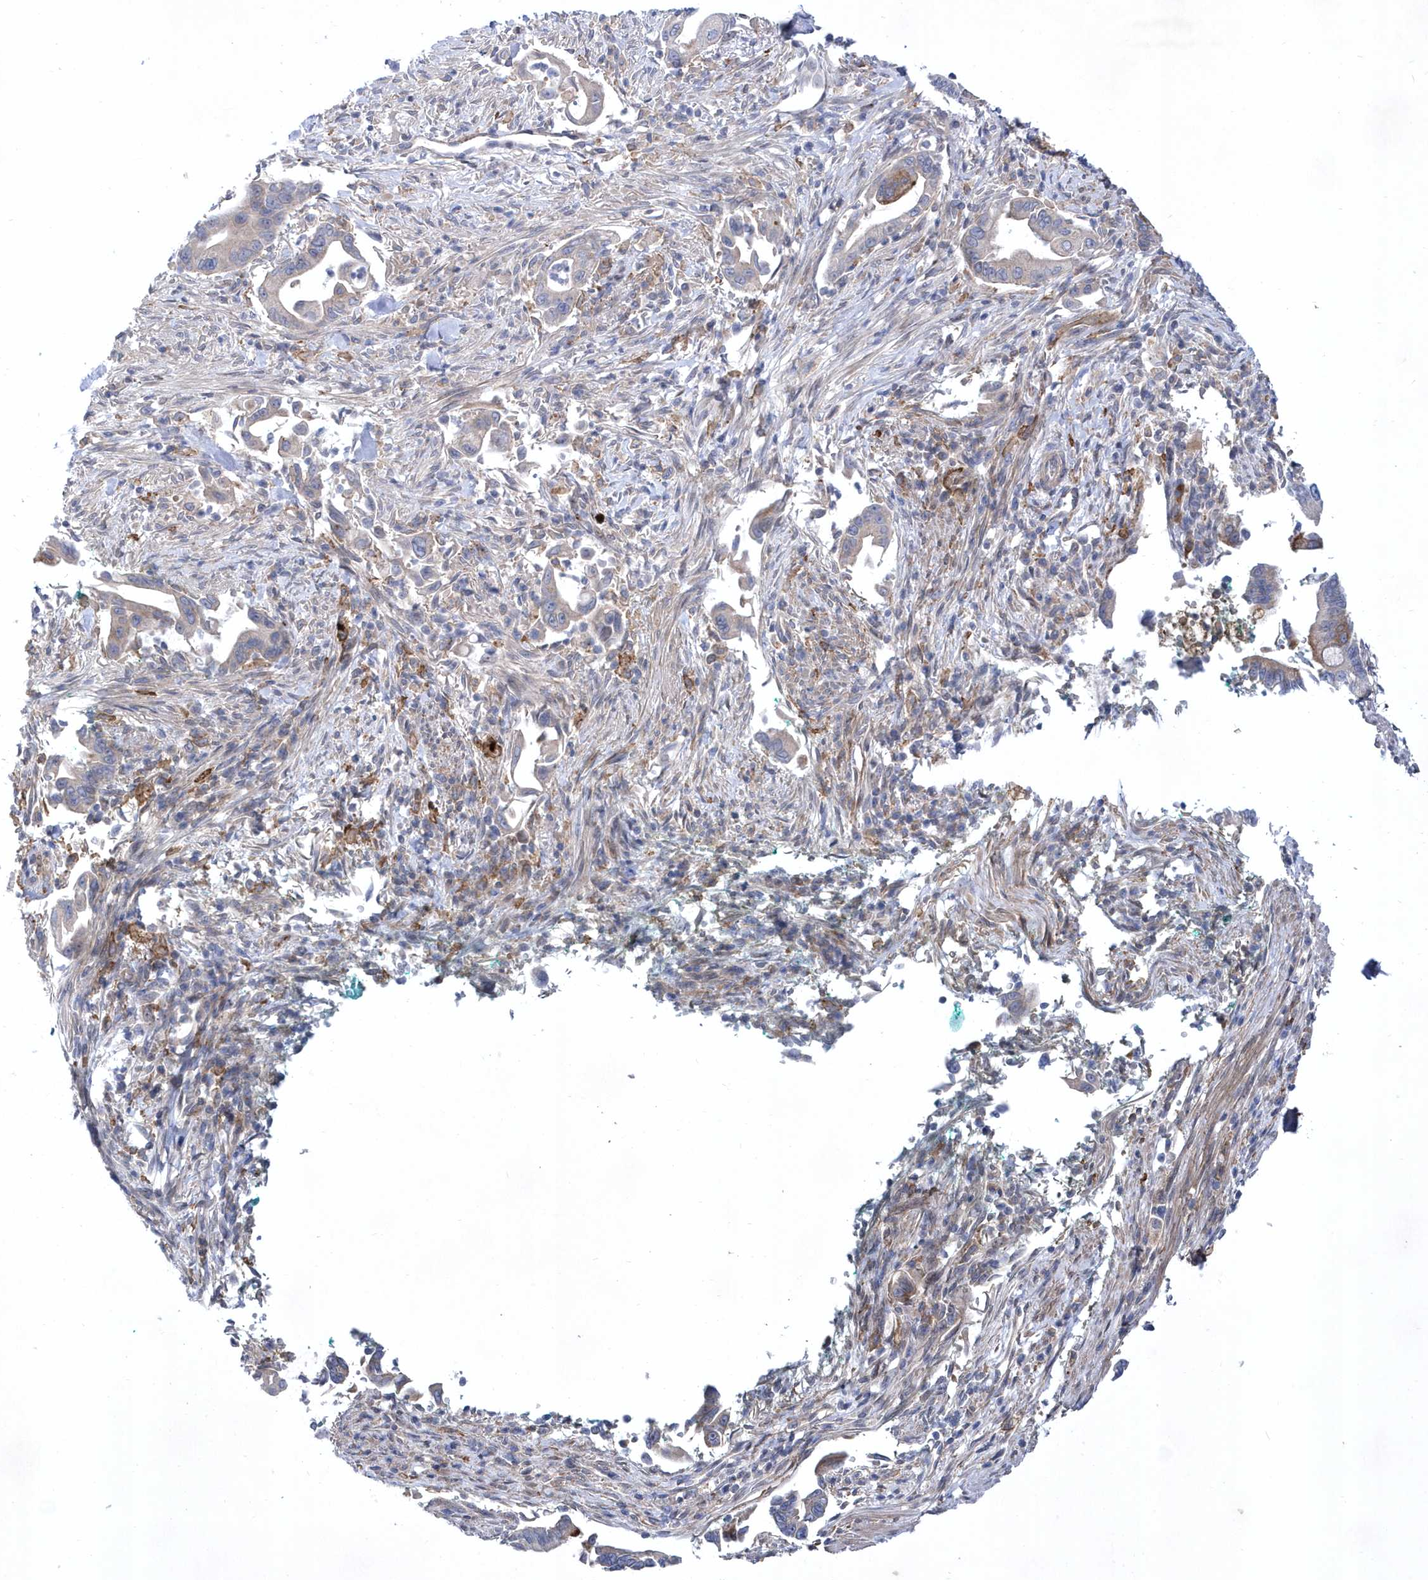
{"staining": {"intensity": "strong", "quantity": "25%-75%", "location": "cytoplasmic/membranous"}, "tissue": "pancreatic cancer", "cell_type": "Tumor cells", "image_type": "cancer", "snomed": [{"axis": "morphology", "description": "Adenocarcinoma, NOS"}, {"axis": "topography", "description": "Pancreas"}], "caption": "Protein expression analysis of pancreatic cancer shows strong cytoplasmic/membranous expression in about 25%-75% of tumor cells.", "gene": "LONRF2", "patient": {"sex": "male", "age": 78}}